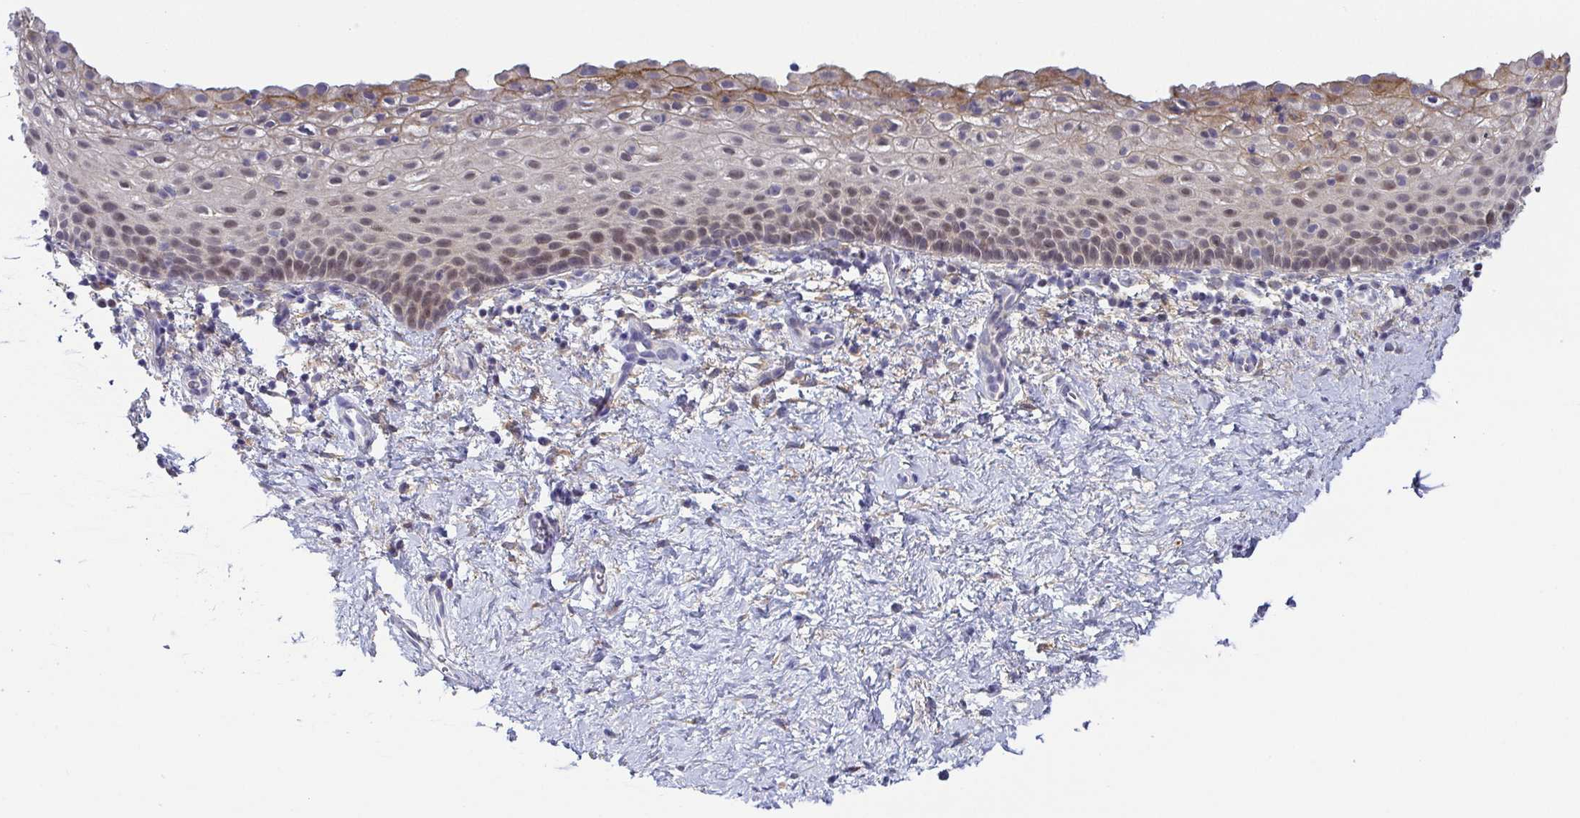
{"staining": {"intensity": "strong", "quantity": "<25%", "location": "cytoplasmic/membranous,nuclear"}, "tissue": "vagina", "cell_type": "Squamous epithelial cells", "image_type": "normal", "snomed": [{"axis": "morphology", "description": "Normal tissue, NOS"}, {"axis": "topography", "description": "Vagina"}], "caption": "Strong cytoplasmic/membranous,nuclear protein expression is appreciated in approximately <25% of squamous epithelial cells in vagina. Using DAB (brown) and hematoxylin (blue) stains, captured at high magnification using brightfield microscopy.", "gene": "RNASE7", "patient": {"sex": "female", "age": 61}}